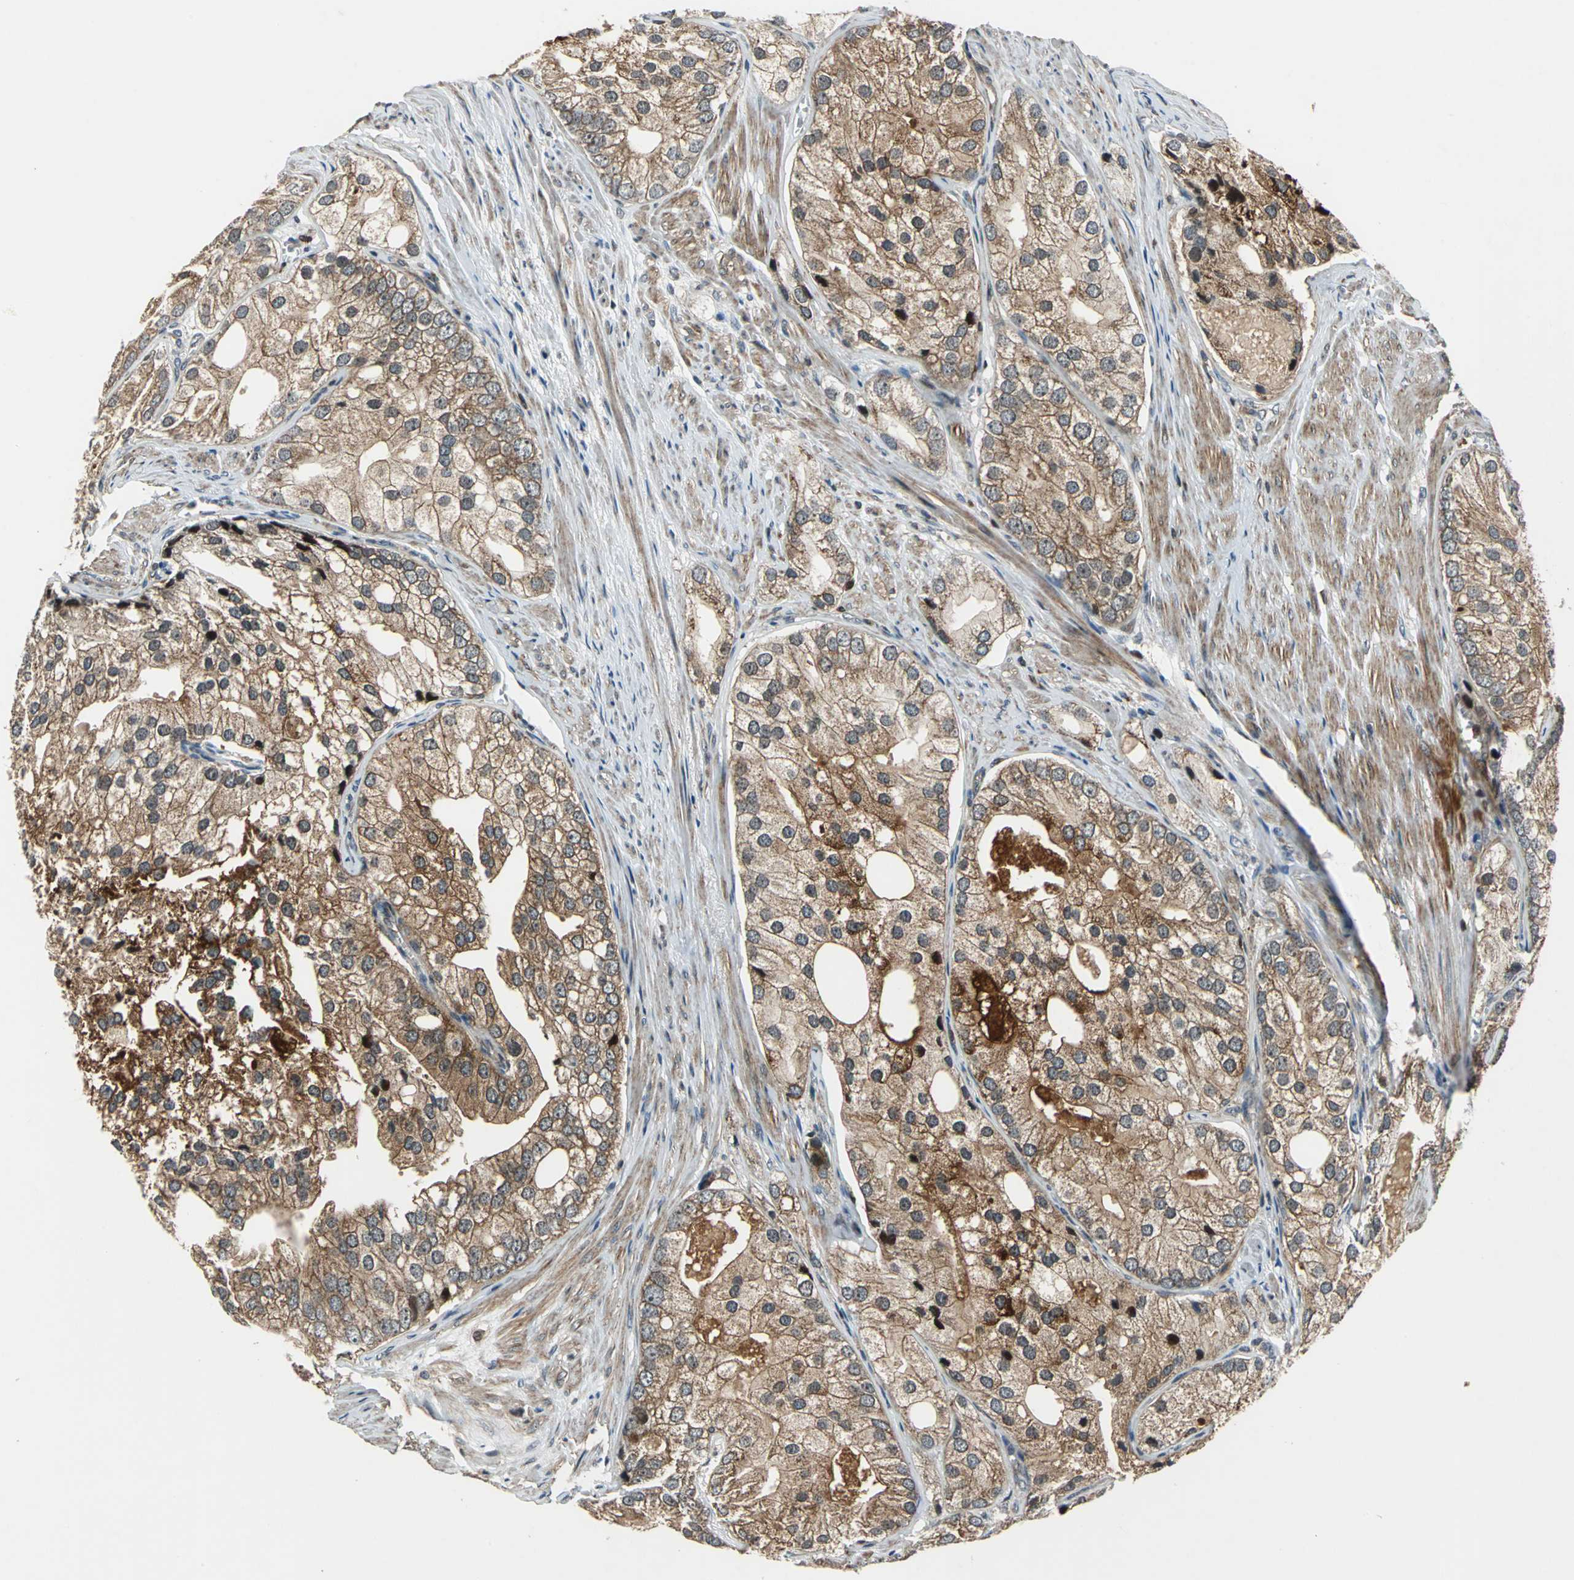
{"staining": {"intensity": "moderate", "quantity": ">75%", "location": "cytoplasmic/membranous"}, "tissue": "prostate cancer", "cell_type": "Tumor cells", "image_type": "cancer", "snomed": [{"axis": "morphology", "description": "Adenocarcinoma, Low grade"}, {"axis": "topography", "description": "Prostate"}], "caption": "Prostate cancer stained for a protein shows moderate cytoplasmic/membranous positivity in tumor cells. (DAB = brown stain, brightfield microscopy at high magnification).", "gene": "AATF", "patient": {"sex": "male", "age": 69}}